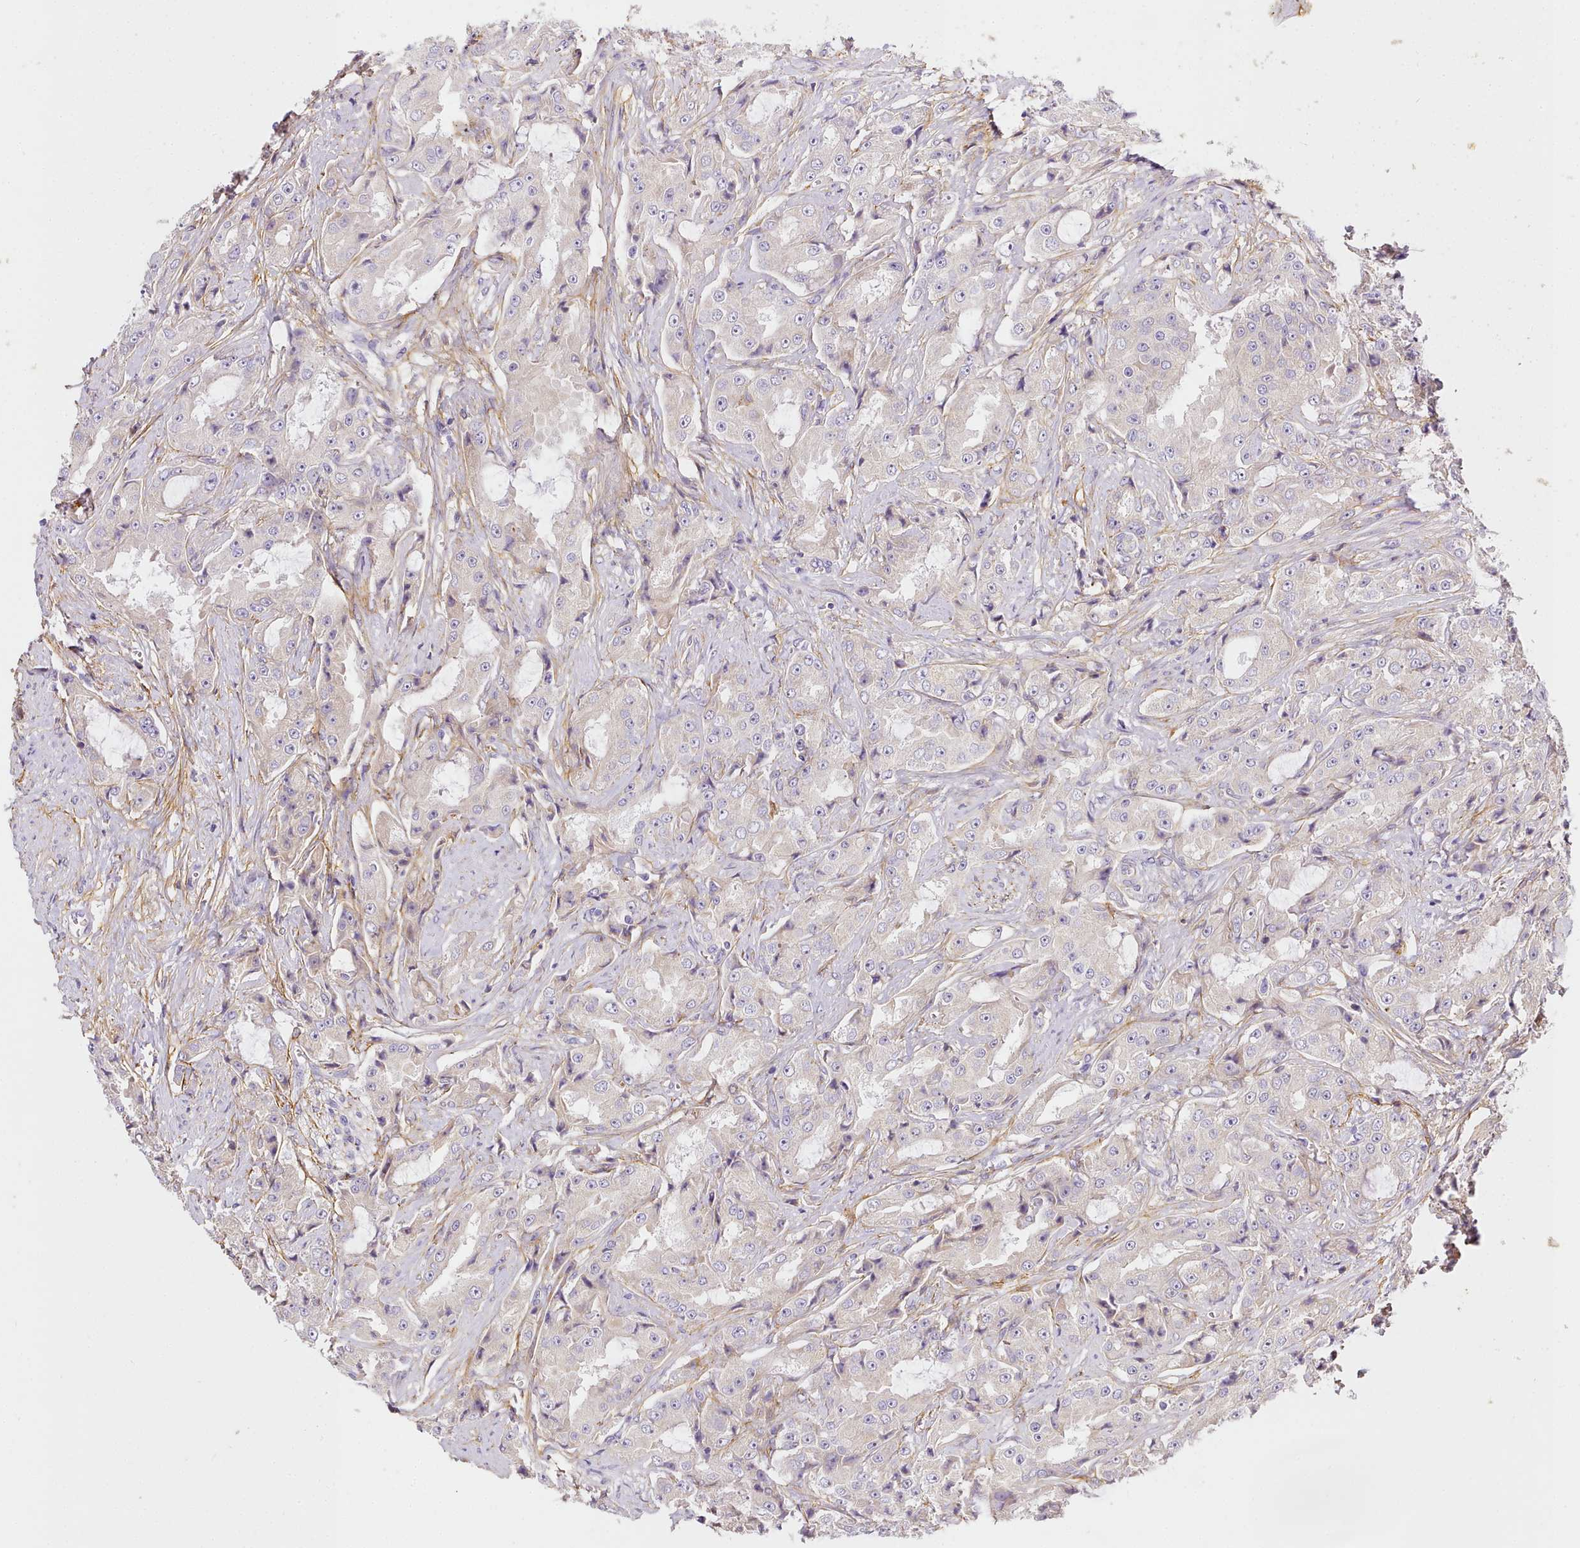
{"staining": {"intensity": "negative", "quantity": "none", "location": "none"}, "tissue": "prostate cancer", "cell_type": "Tumor cells", "image_type": "cancer", "snomed": [{"axis": "morphology", "description": "Adenocarcinoma, High grade"}, {"axis": "topography", "description": "Prostate"}], "caption": "Tumor cells are negative for brown protein staining in prostate cancer.", "gene": "NBPF1", "patient": {"sex": "male", "age": 73}}